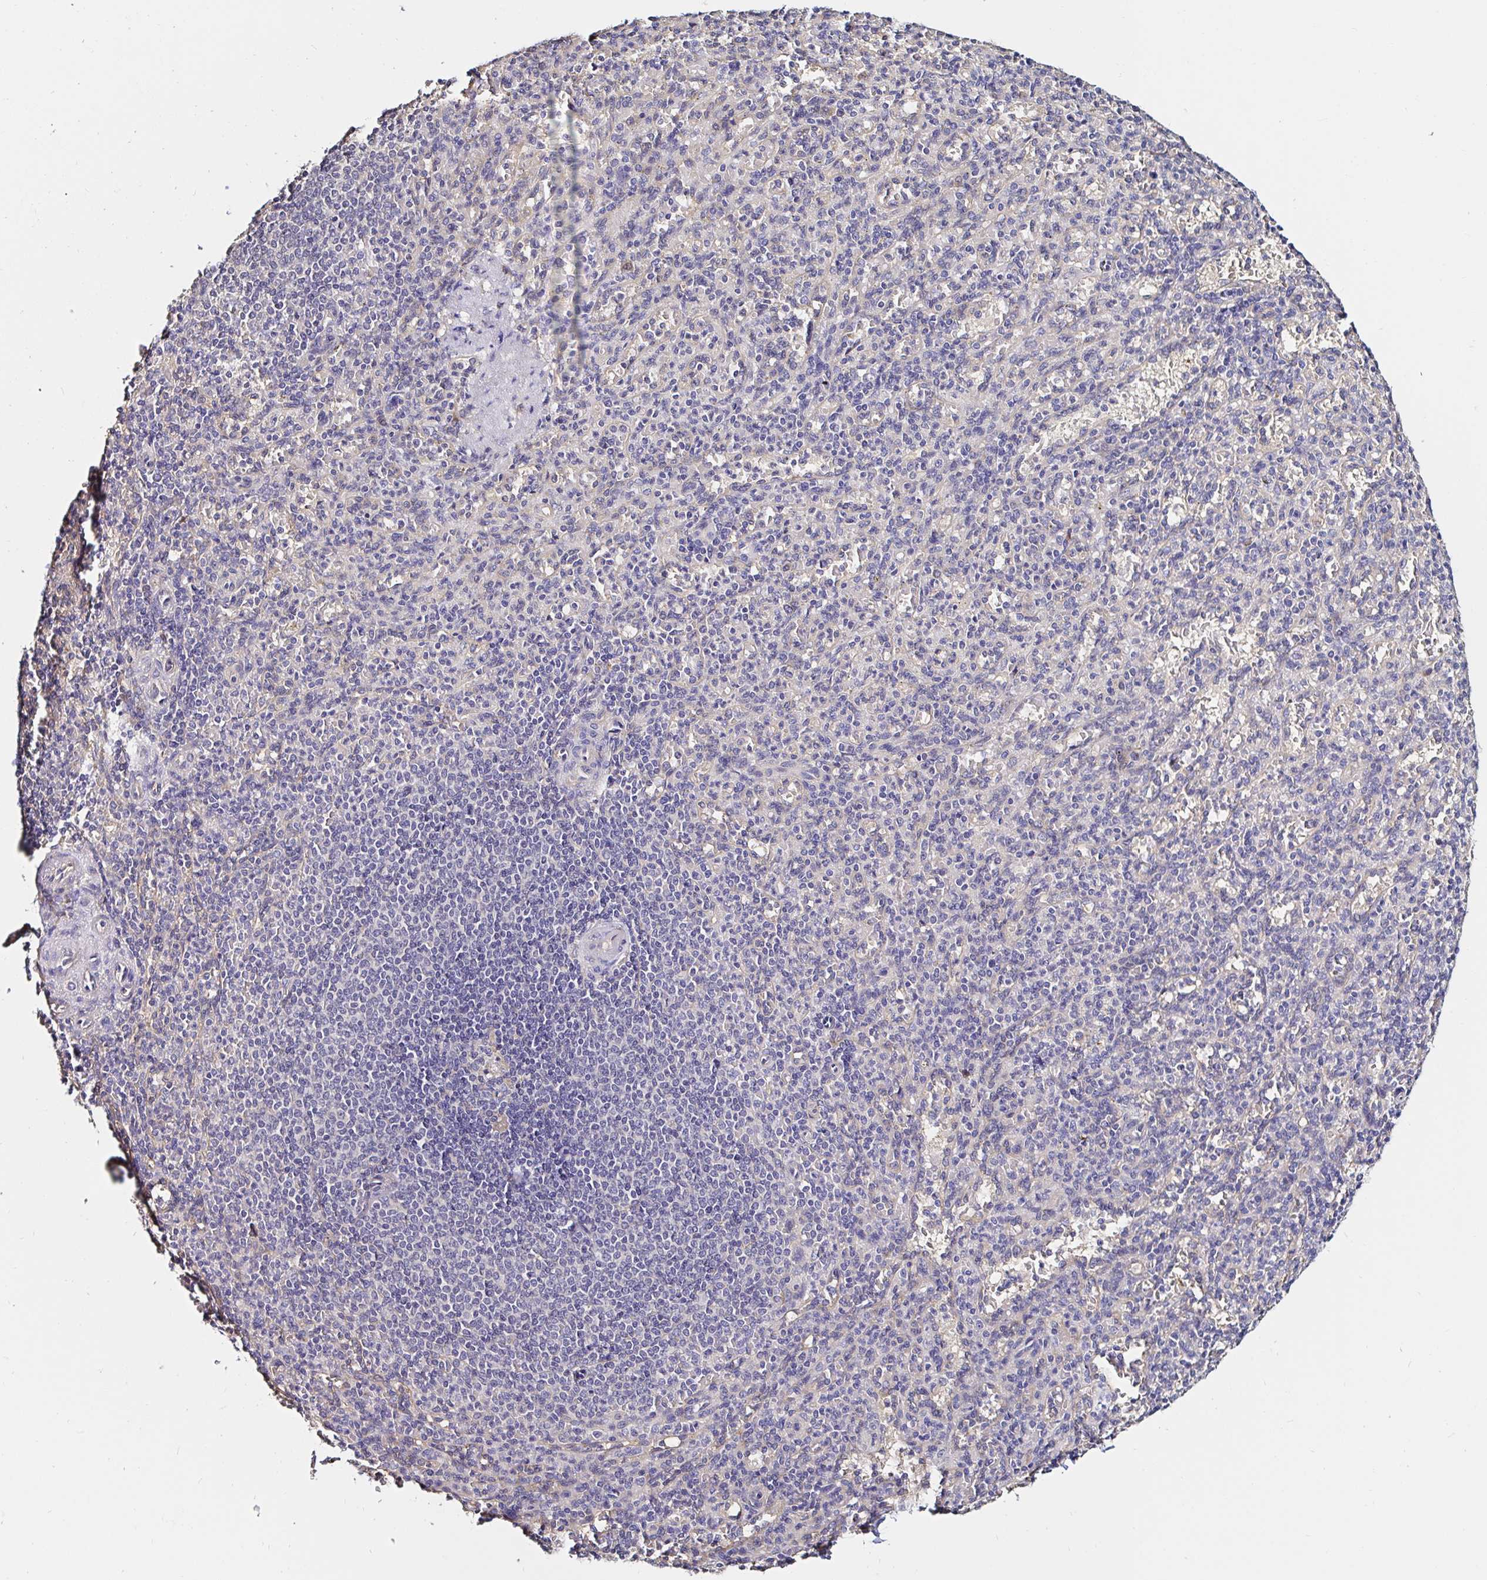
{"staining": {"intensity": "negative", "quantity": "none", "location": "none"}, "tissue": "spleen", "cell_type": "Cells in red pulp", "image_type": "normal", "snomed": [{"axis": "morphology", "description": "Normal tissue, NOS"}, {"axis": "topography", "description": "Spleen"}], "caption": "Cells in red pulp show no significant expression in normal spleen. (DAB immunohistochemistry (IHC), high magnification).", "gene": "RSRP1", "patient": {"sex": "female", "age": 74}}